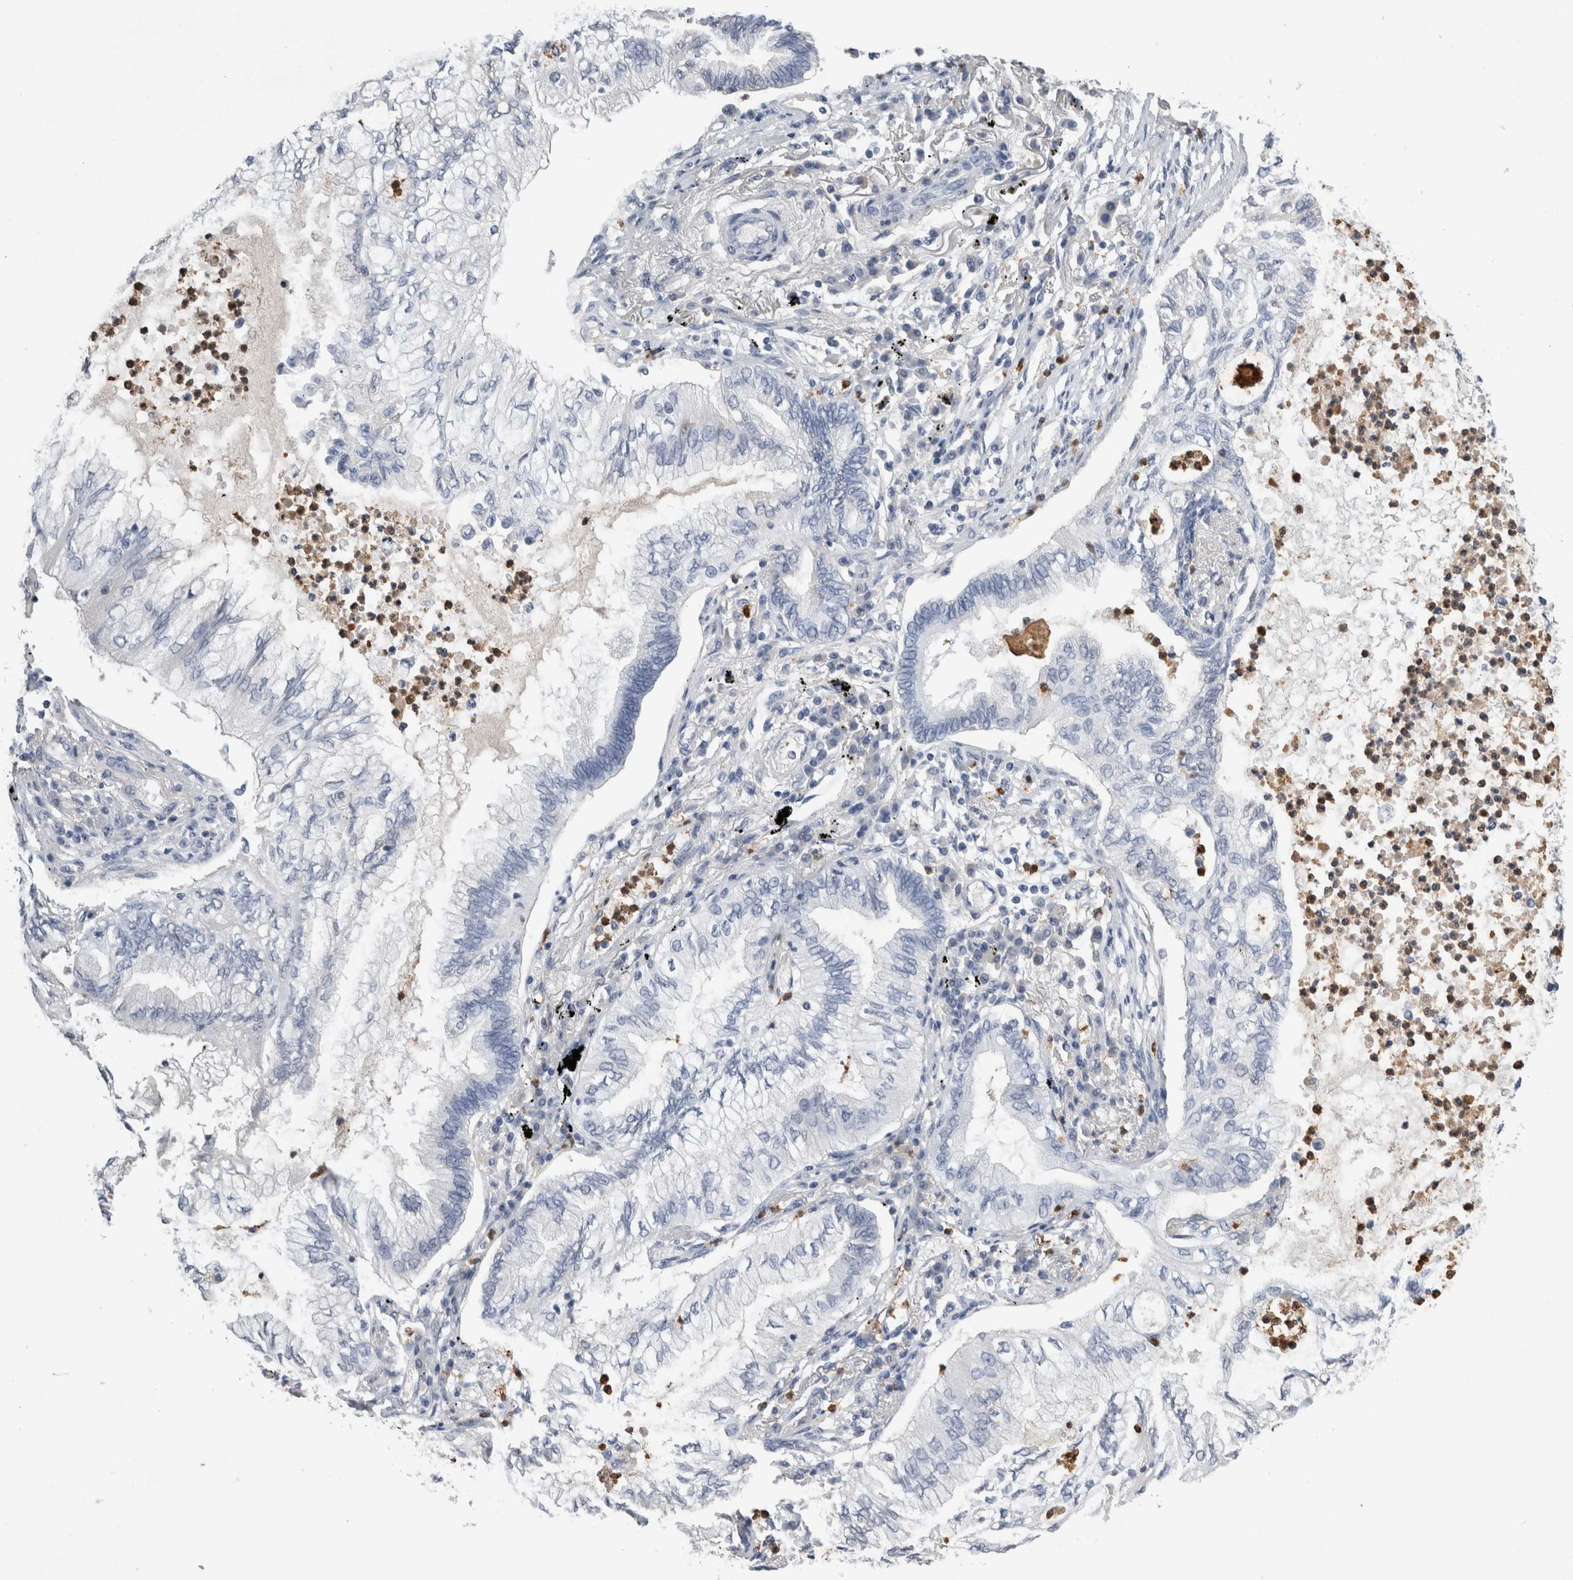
{"staining": {"intensity": "negative", "quantity": "none", "location": "none"}, "tissue": "lung cancer", "cell_type": "Tumor cells", "image_type": "cancer", "snomed": [{"axis": "morphology", "description": "Normal tissue, NOS"}, {"axis": "morphology", "description": "Adenocarcinoma, NOS"}, {"axis": "topography", "description": "Bronchus"}, {"axis": "topography", "description": "Lung"}], "caption": "High magnification brightfield microscopy of lung cancer stained with DAB (3,3'-diaminobenzidine) (brown) and counterstained with hematoxylin (blue): tumor cells show no significant expression.", "gene": "S100A12", "patient": {"sex": "female", "age": 70}}